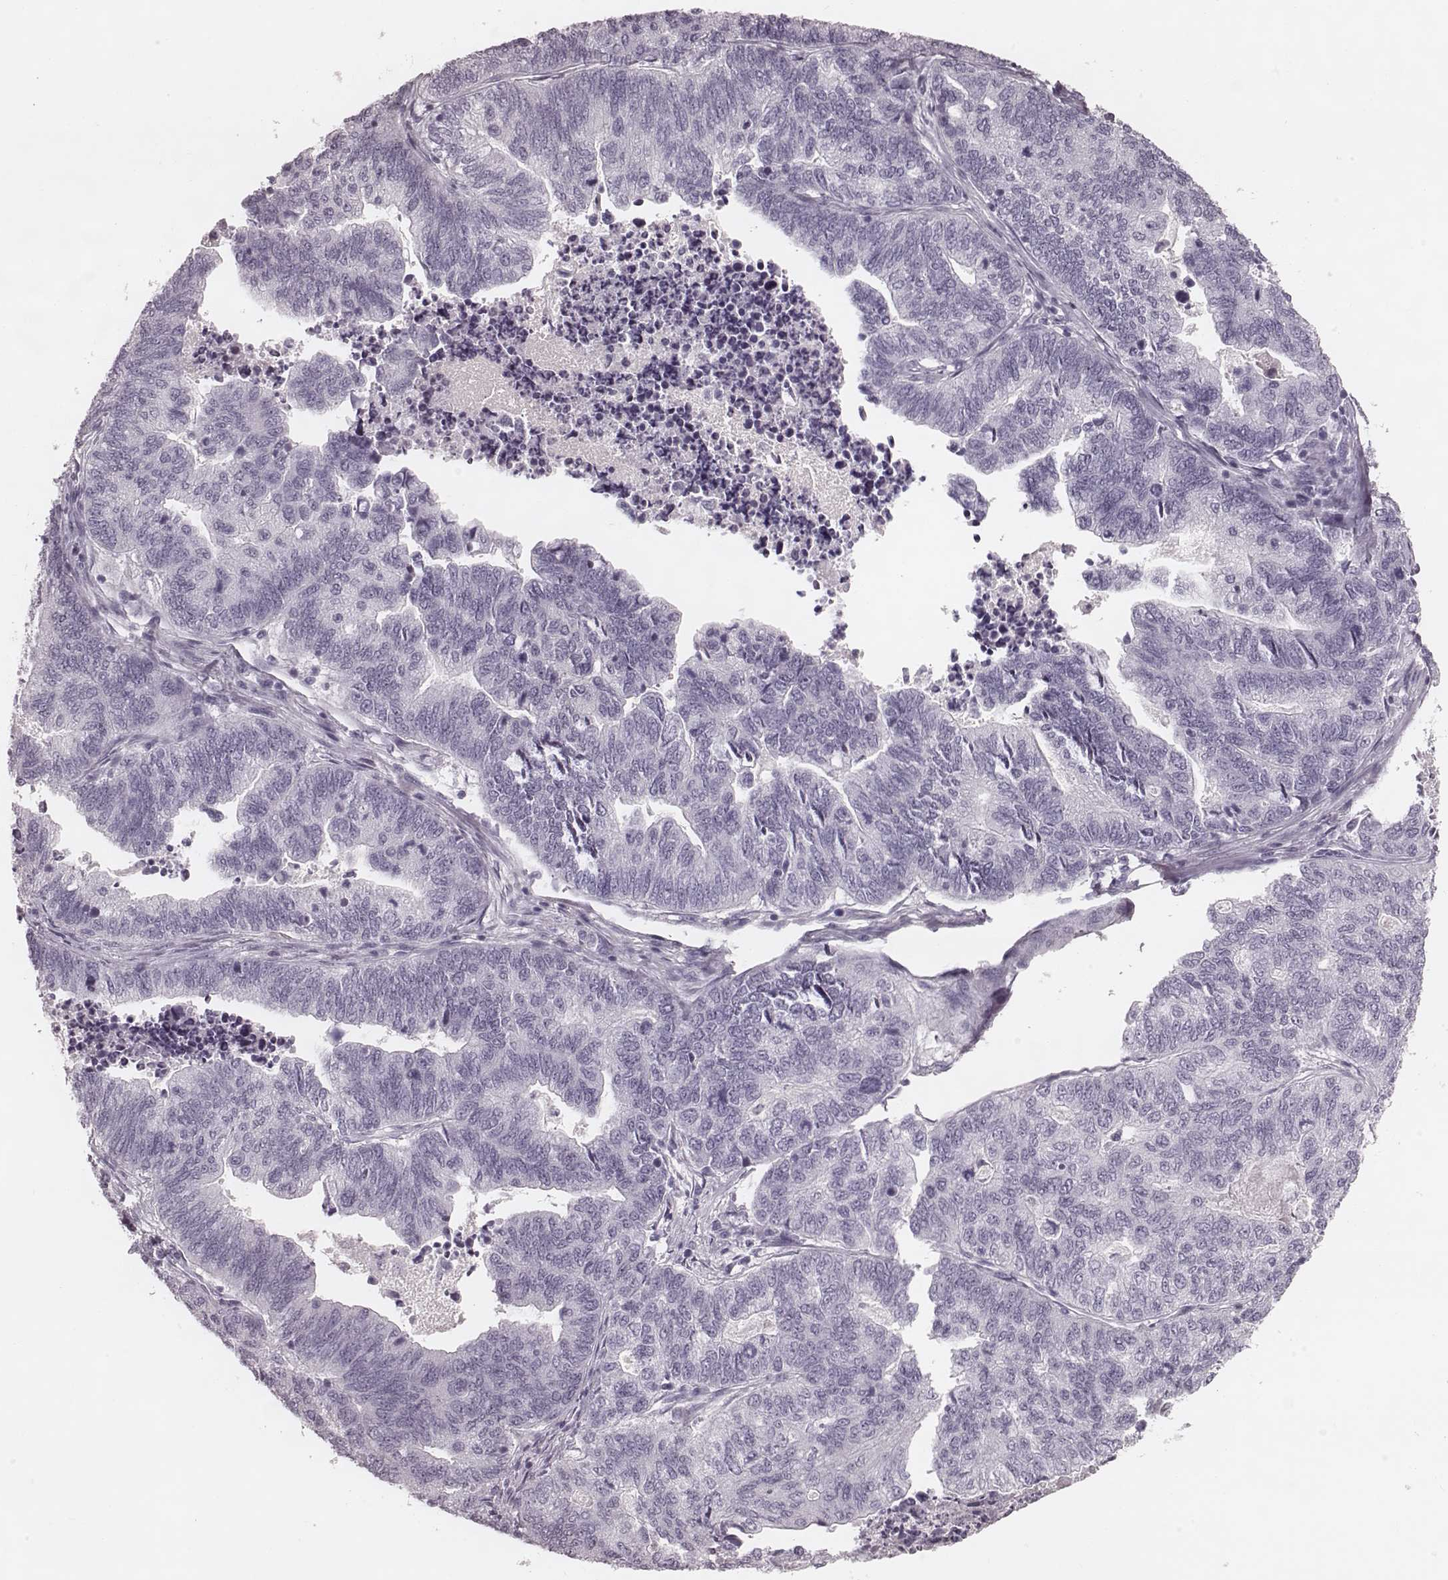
{"staining": {"intensity": "negative", "quantity": "none", "location": "none"}, "tissue": "stomach cancer", "cell_type": "Tumor cells", "image_type": "cancer", "snomed": [{"axis": "morphology", "description": "Adenocarcinoma, NOS"}, {"axis": "topography", "description": "Stomach, upper"}], "caption": "Human stomach adenocarcinoma stained for a protein using immunohistochemistry demonstrates no positivity in tumor cells.", "gene": "KRT74", "patient": {"sex": "female", "age": 67}}